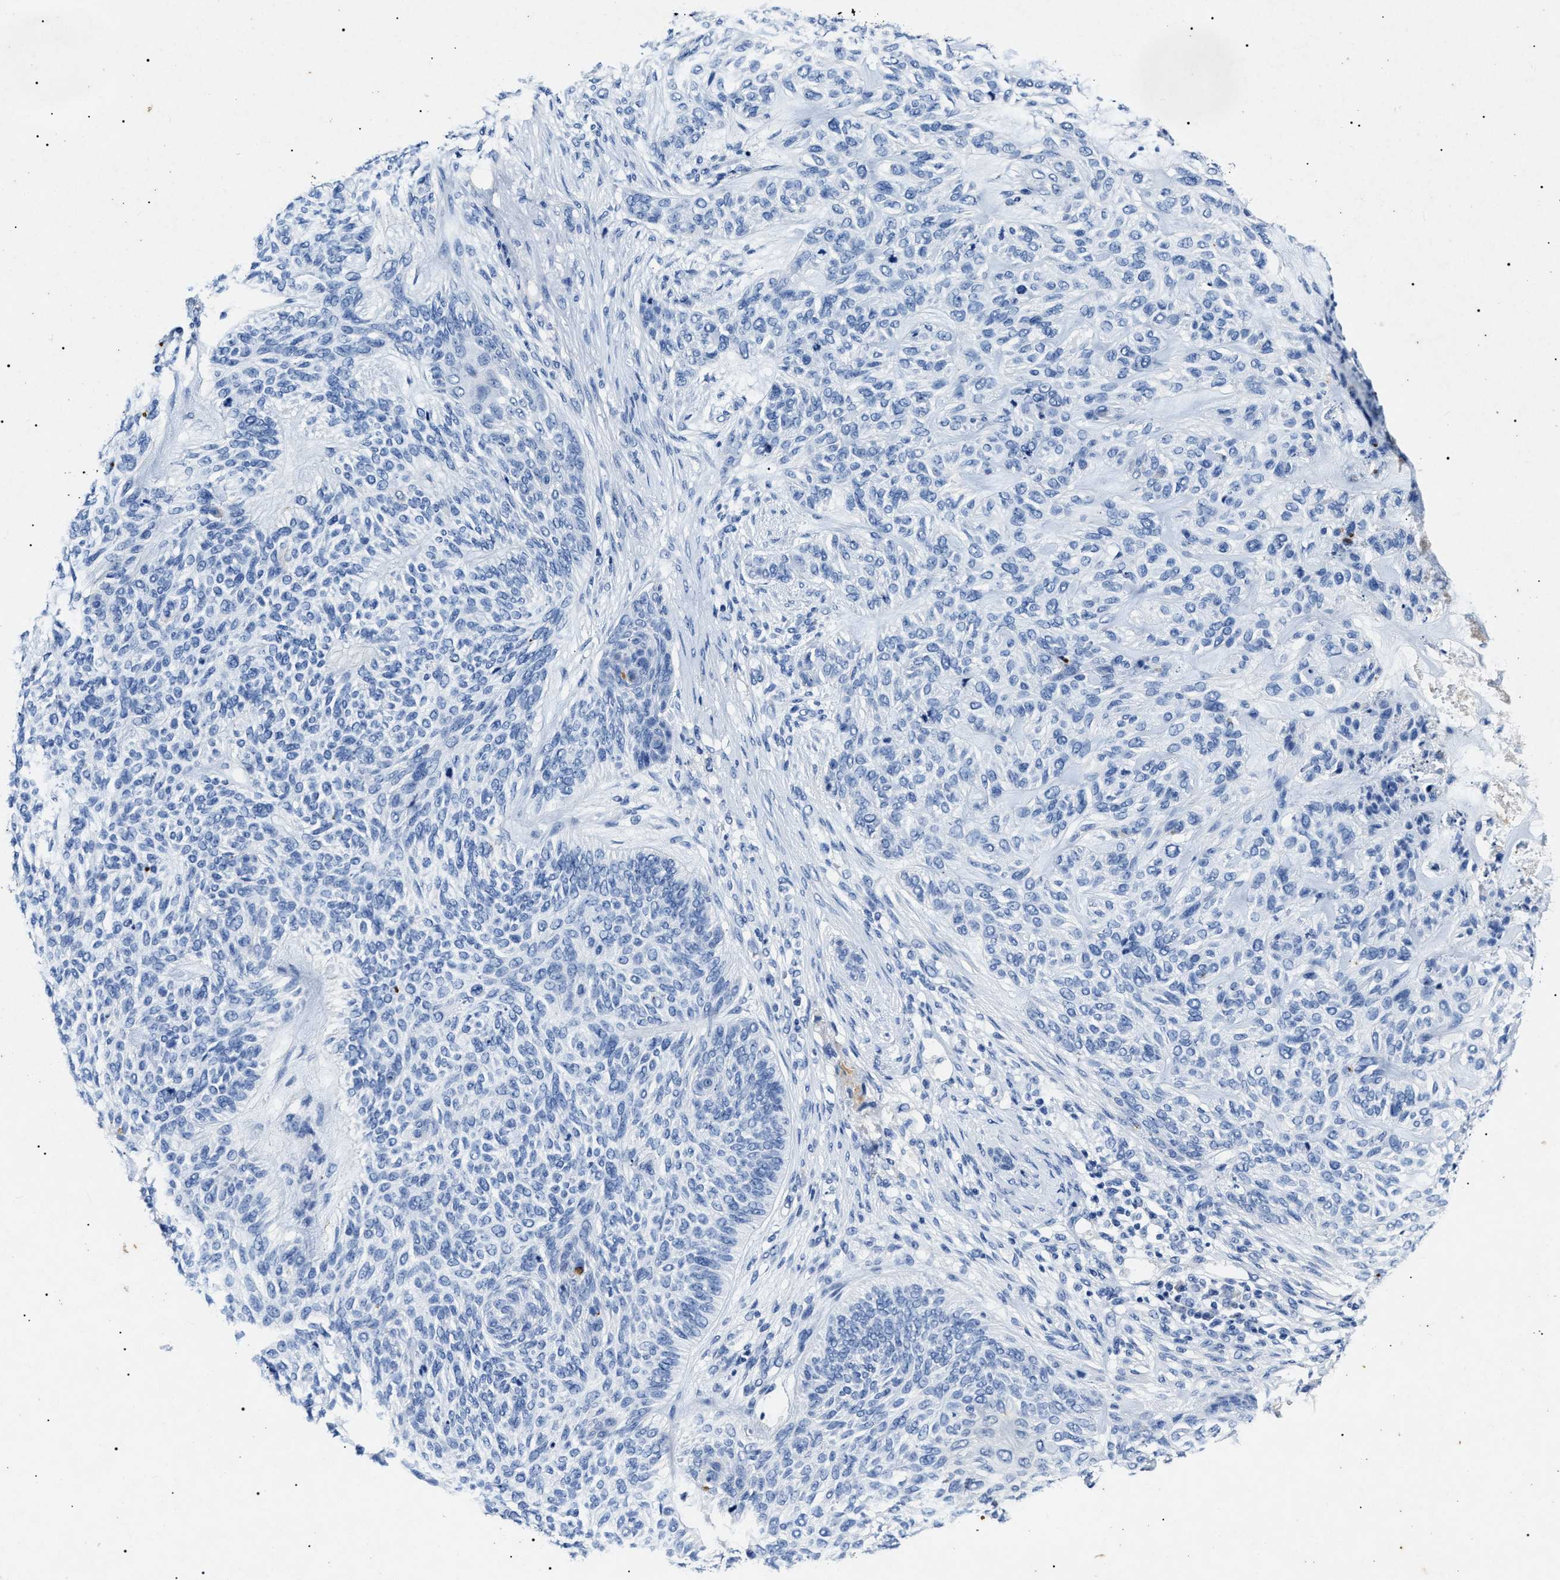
{"staining": {"intensity": "negative", "quantity": "none", "location": "none"}, "tissue": "skin cancer", "cell_type": "Tumor cells", "image_type": "cancer", "snomed": [{"axis": "morphology", "description": "Basal cell carcinoma"}, {"axis": "topography", "description": "Skin"}], "caption": "This is an immunohistochemistry (IHC) image of human skin cancer. There is no expression in tumor cells.", "gene": "LRRC8E", "patient": {"sex": "male", "age": 55}}